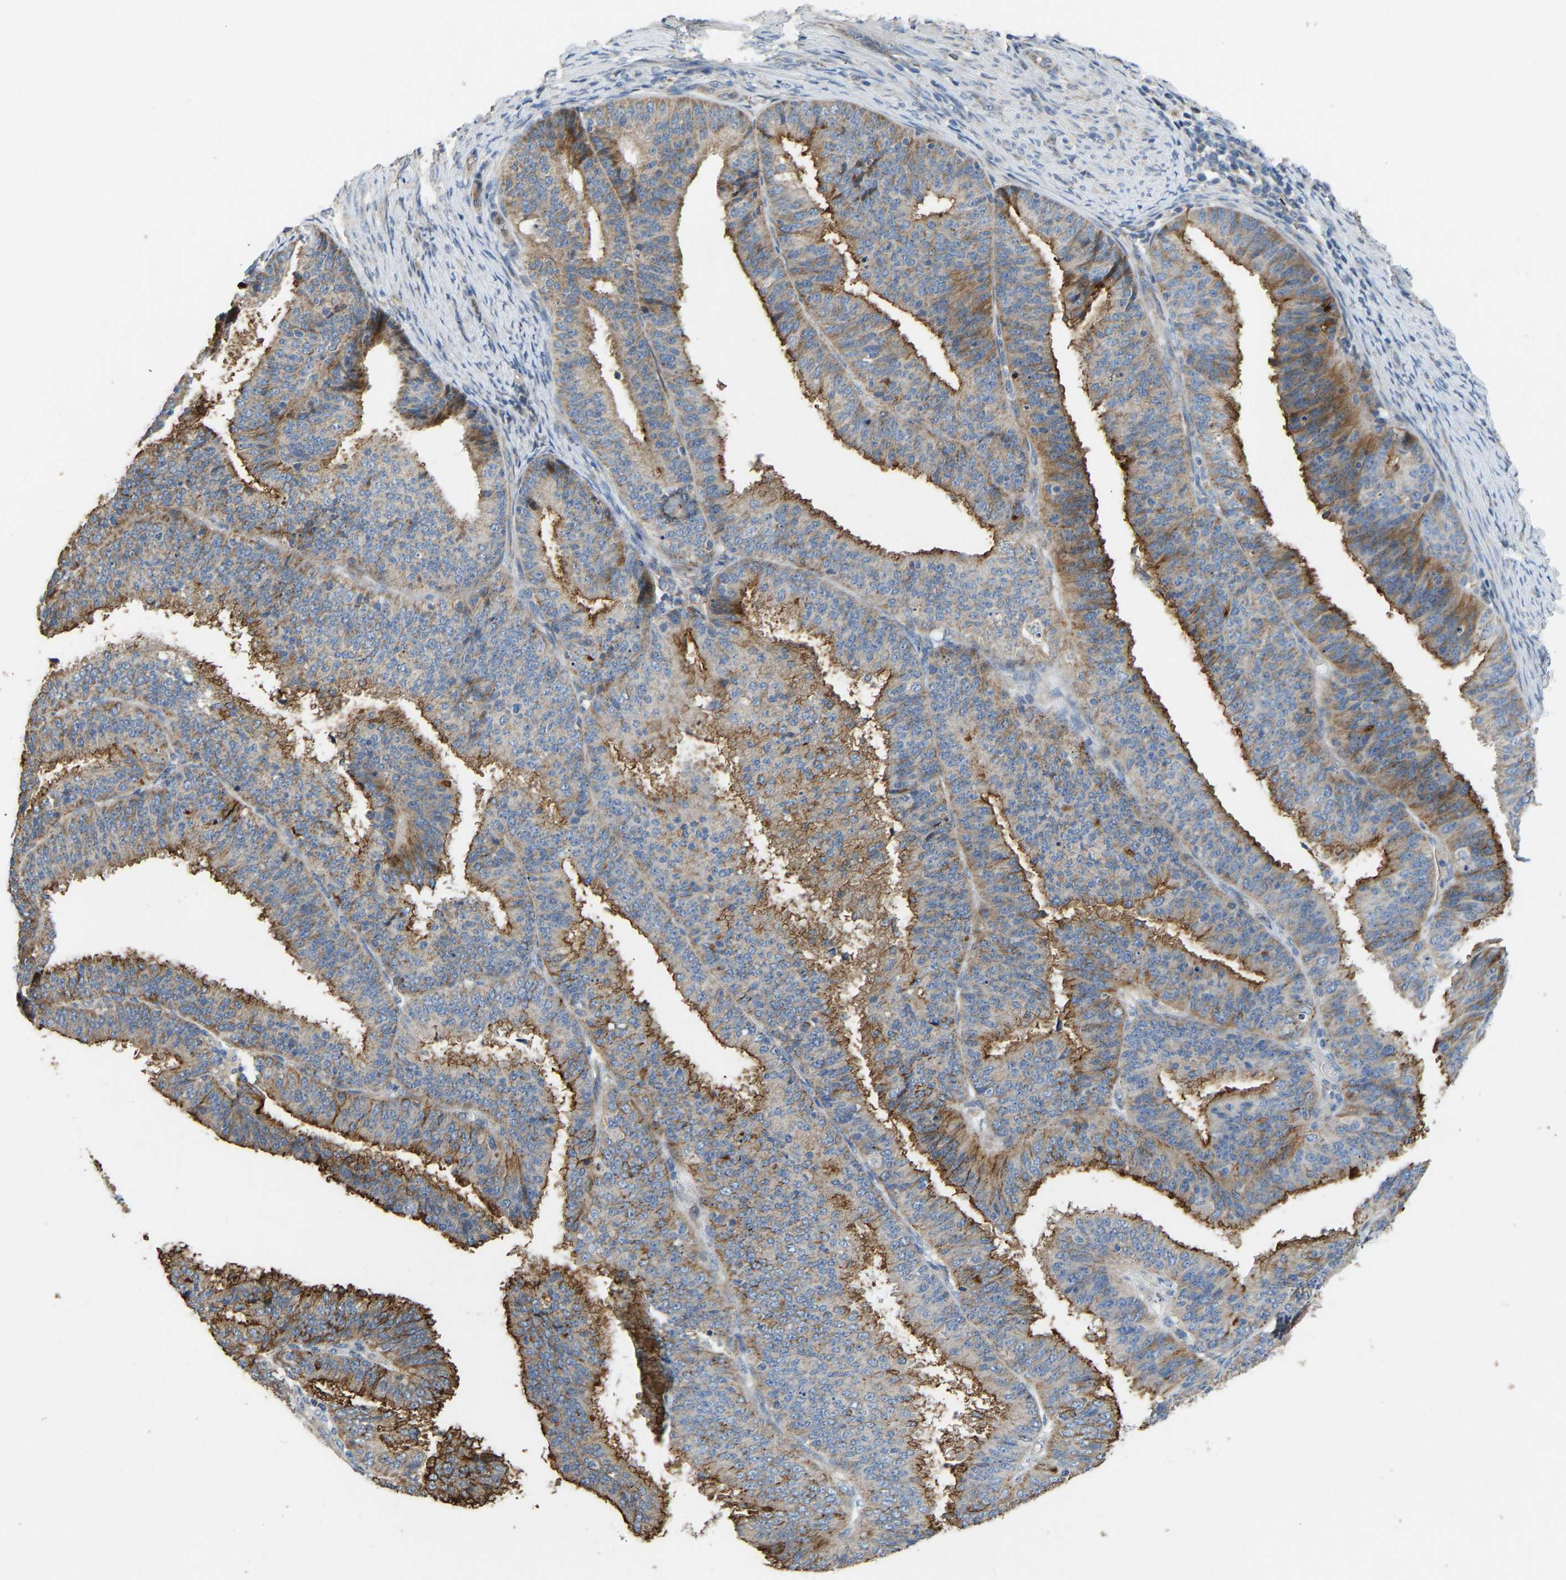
{"staining": {"intensity": "moderate", "quantity": ">75%", "location": "cytoplasmic/membranous"}, "tissue": "endometrial cancer", "cell_type": "Tumor cells", "image_type": "cancer", "snomed": [{"axis": "morphology", "description": "Adenocarcinoma, NOS"}, {"axis": "topography", "description": "Endometrium"}], "caption": "Protein expression analysis of human endometrial cancer (adenocarcinoma) reveals moderate cytoplasmic/membranous positivity in about >75% of tumor cells.", "gene": "TMEM150A", "patient": {"sex": "female", "age": 70}}